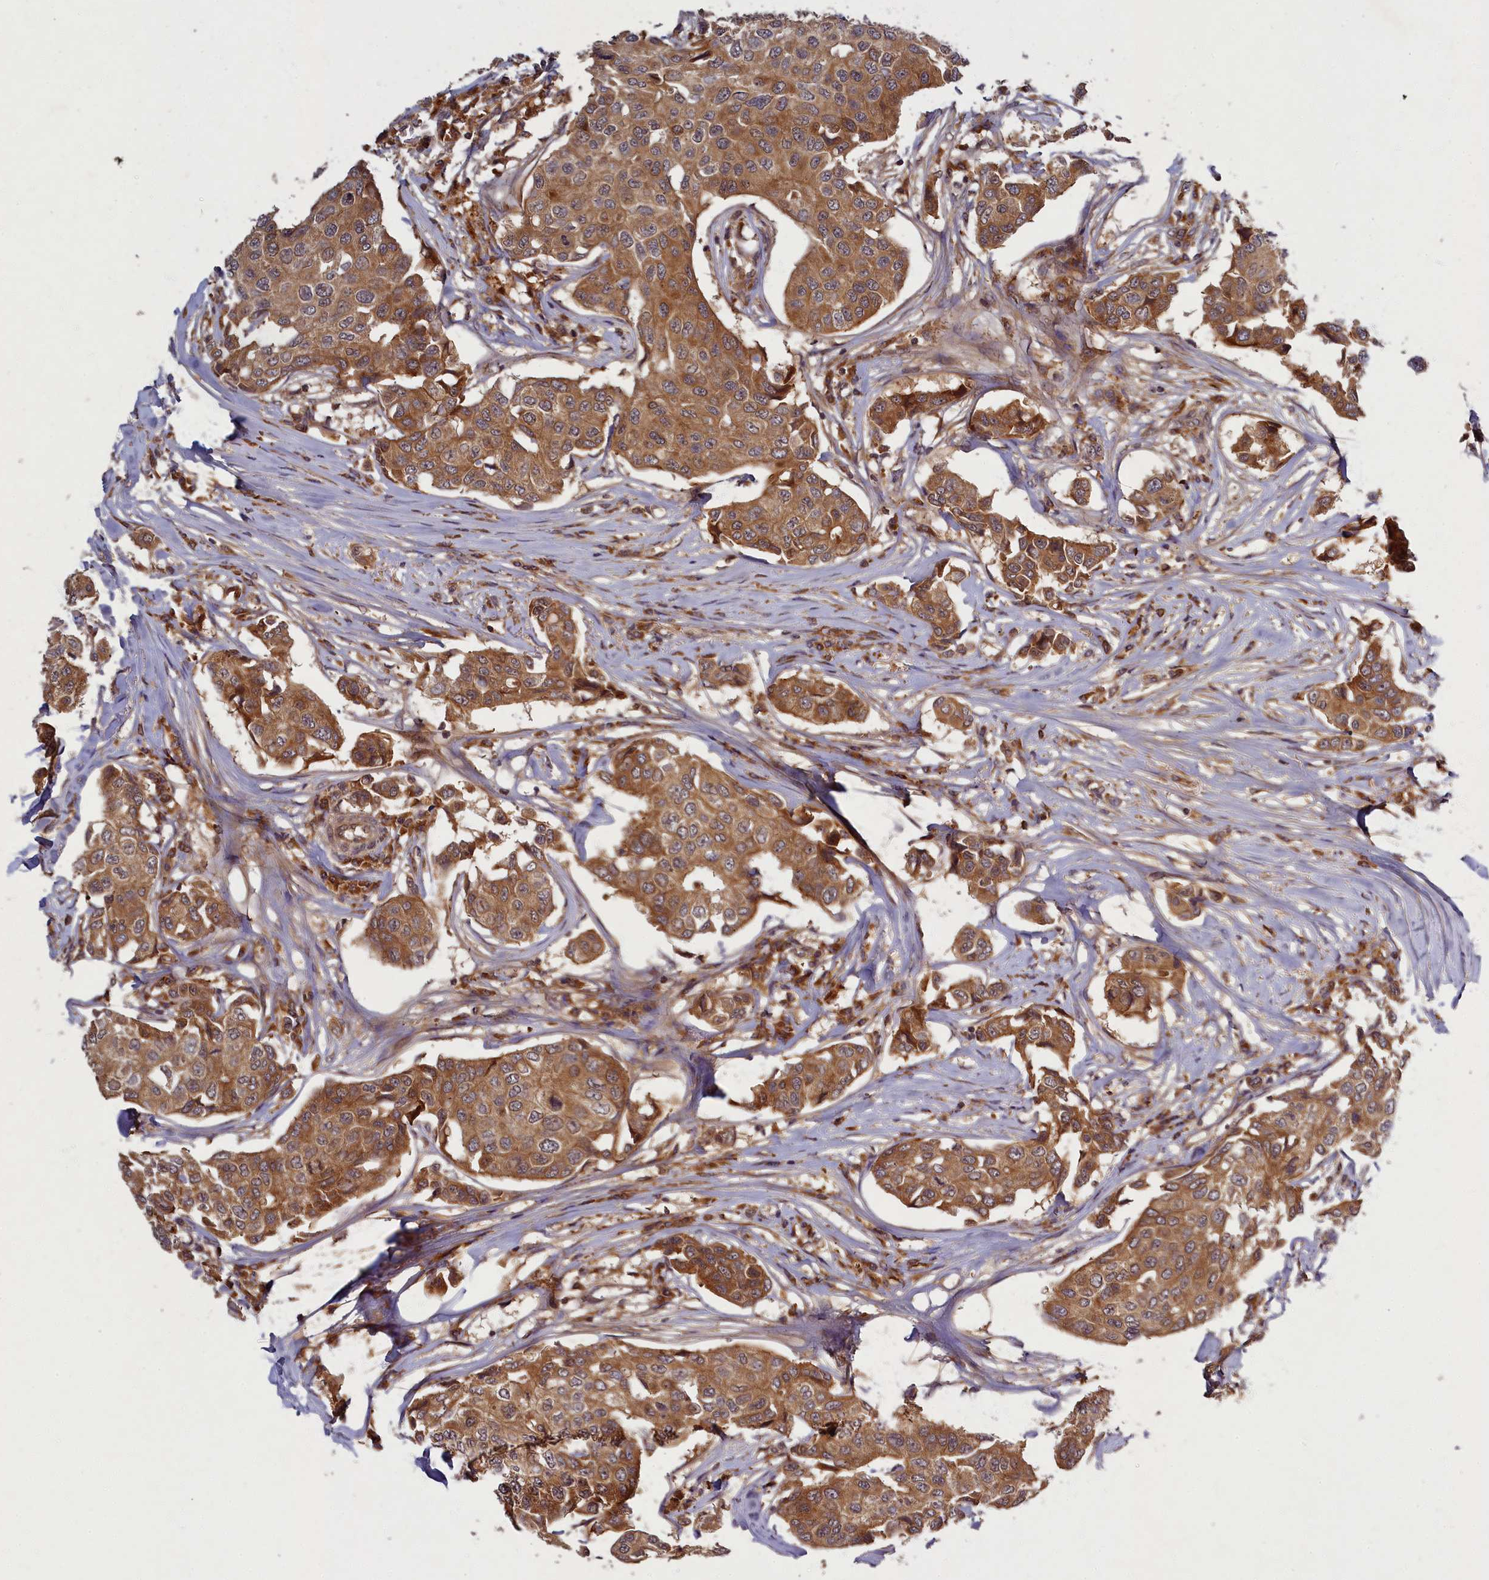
{"staining": {"intensity": "moderate", "quantity": ">75%", "location": "cytoplasmic/membranous"}, "tissue": "breast cancer", "cell_type": "Tumor cells", "image_type": "cancer", "snomed": [{"axis": "morphology", "description": "Duct carcinoma"}, {"axis": "topography", "description": "Breast"}], "caption": "Breast cancer (intraductal carcinoma) stained for a protein demonstrates moderate cytoplasmic/membranous positivity in tumor cells. The protein is stained brown, and the nuclei are stained in blue (DAB IHC with brightfield microscopy, high magnification).", "gene": "BICD1", "patient": {"sex": "female", "age": 80}}